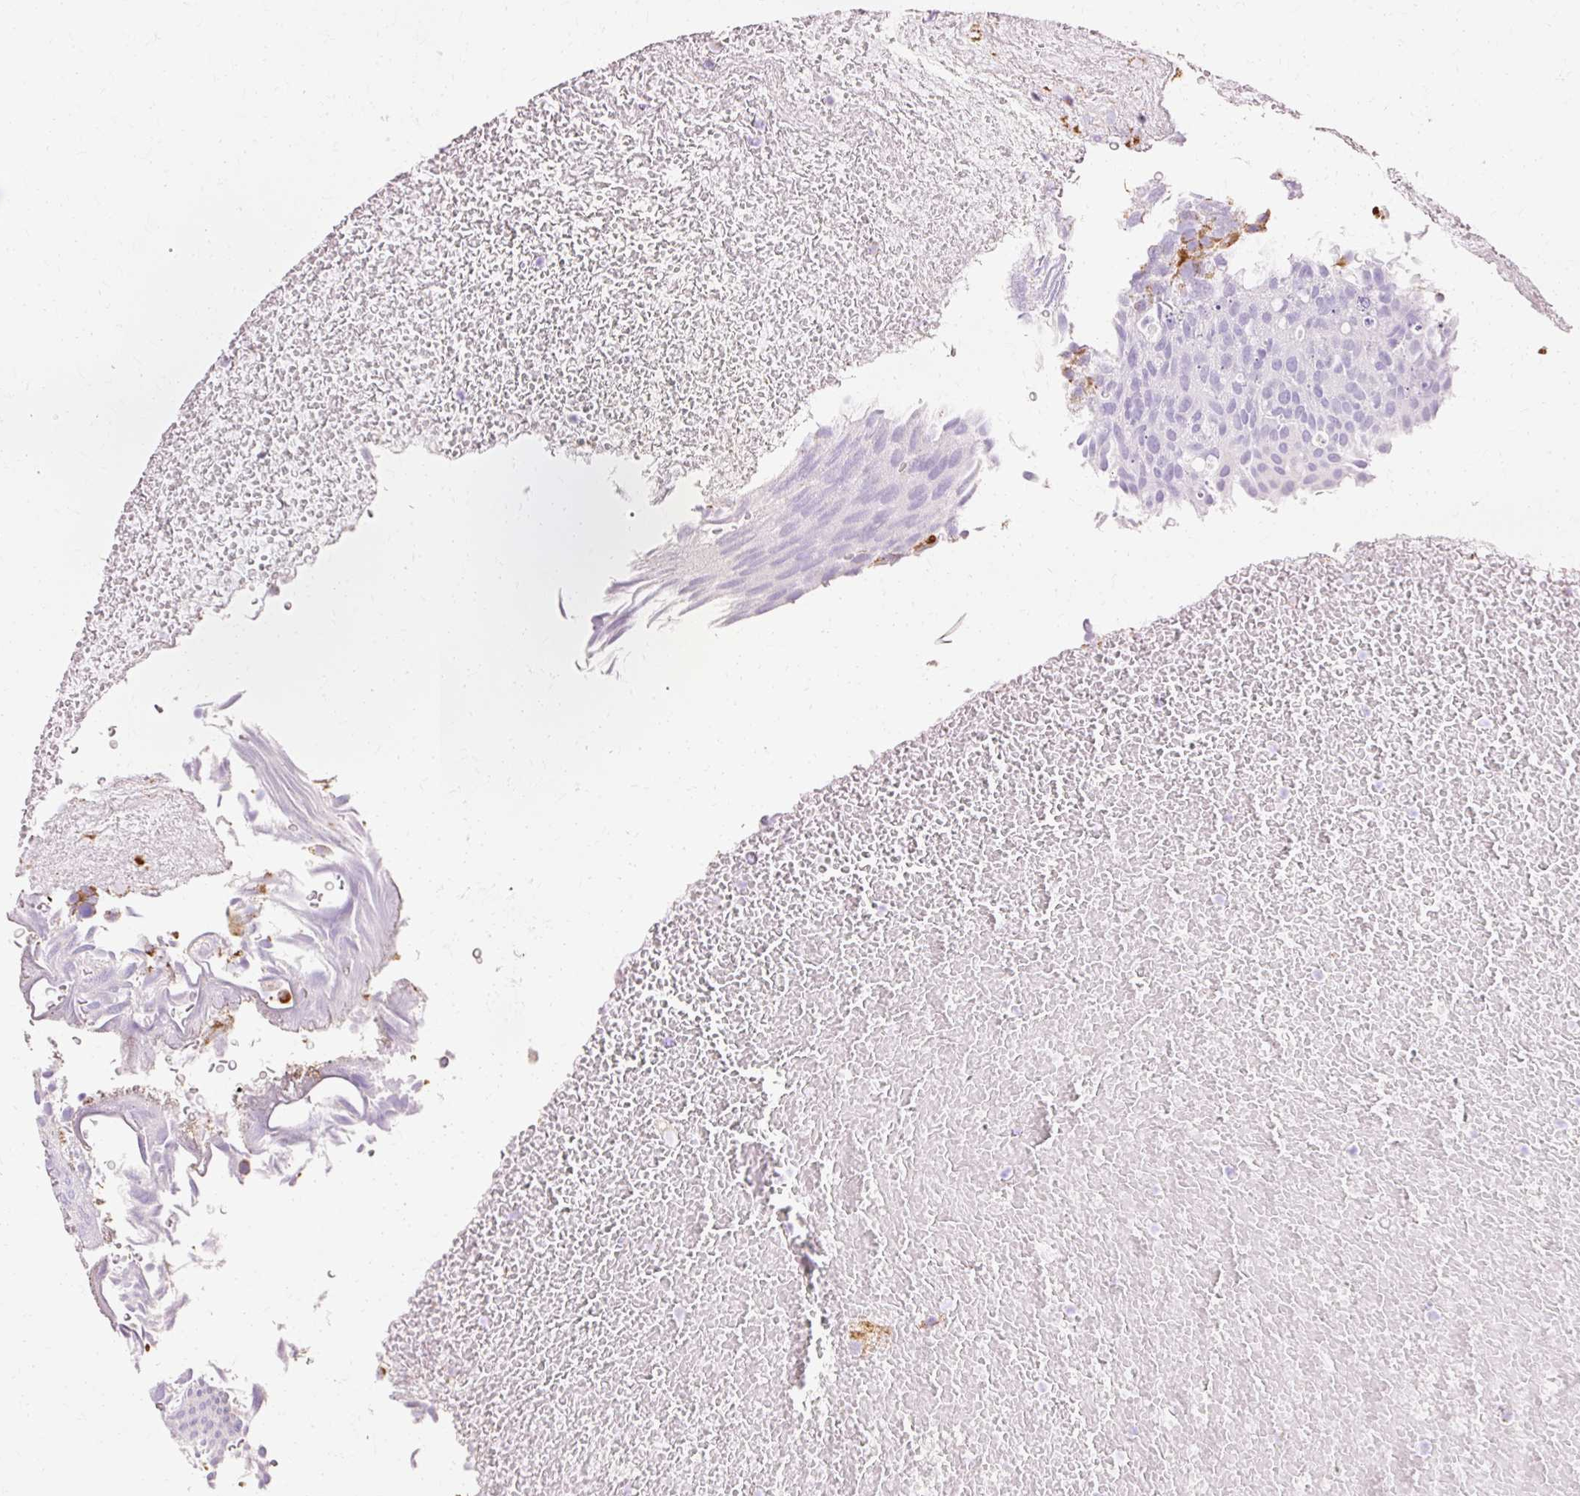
{"staining": {"intensity": "negative", "quantity": "none", "location": "none"}, "tissue": "urothelial cancer", "cell_type": "Tumor cells", "image_type": "cancer", "snomed": [{"axis": "morphology", "description": "Urothelial carcinoma, Low grade"}, {"axis": "topography", "description": "Urinary bladder"}], "caption": "Immunohistochemistry micrograph of neoplastic tissue: low-grade urothelial carcinoma stained with DAB (3,3'-diaminobenzidine) displays no significant protein positivity in tumor cells. (DAB immunohistochemistry (IHC) with hematoxylin counter stain).", "gene": "ATP5PO", "patient": {"sex": "male", "age": 78}}